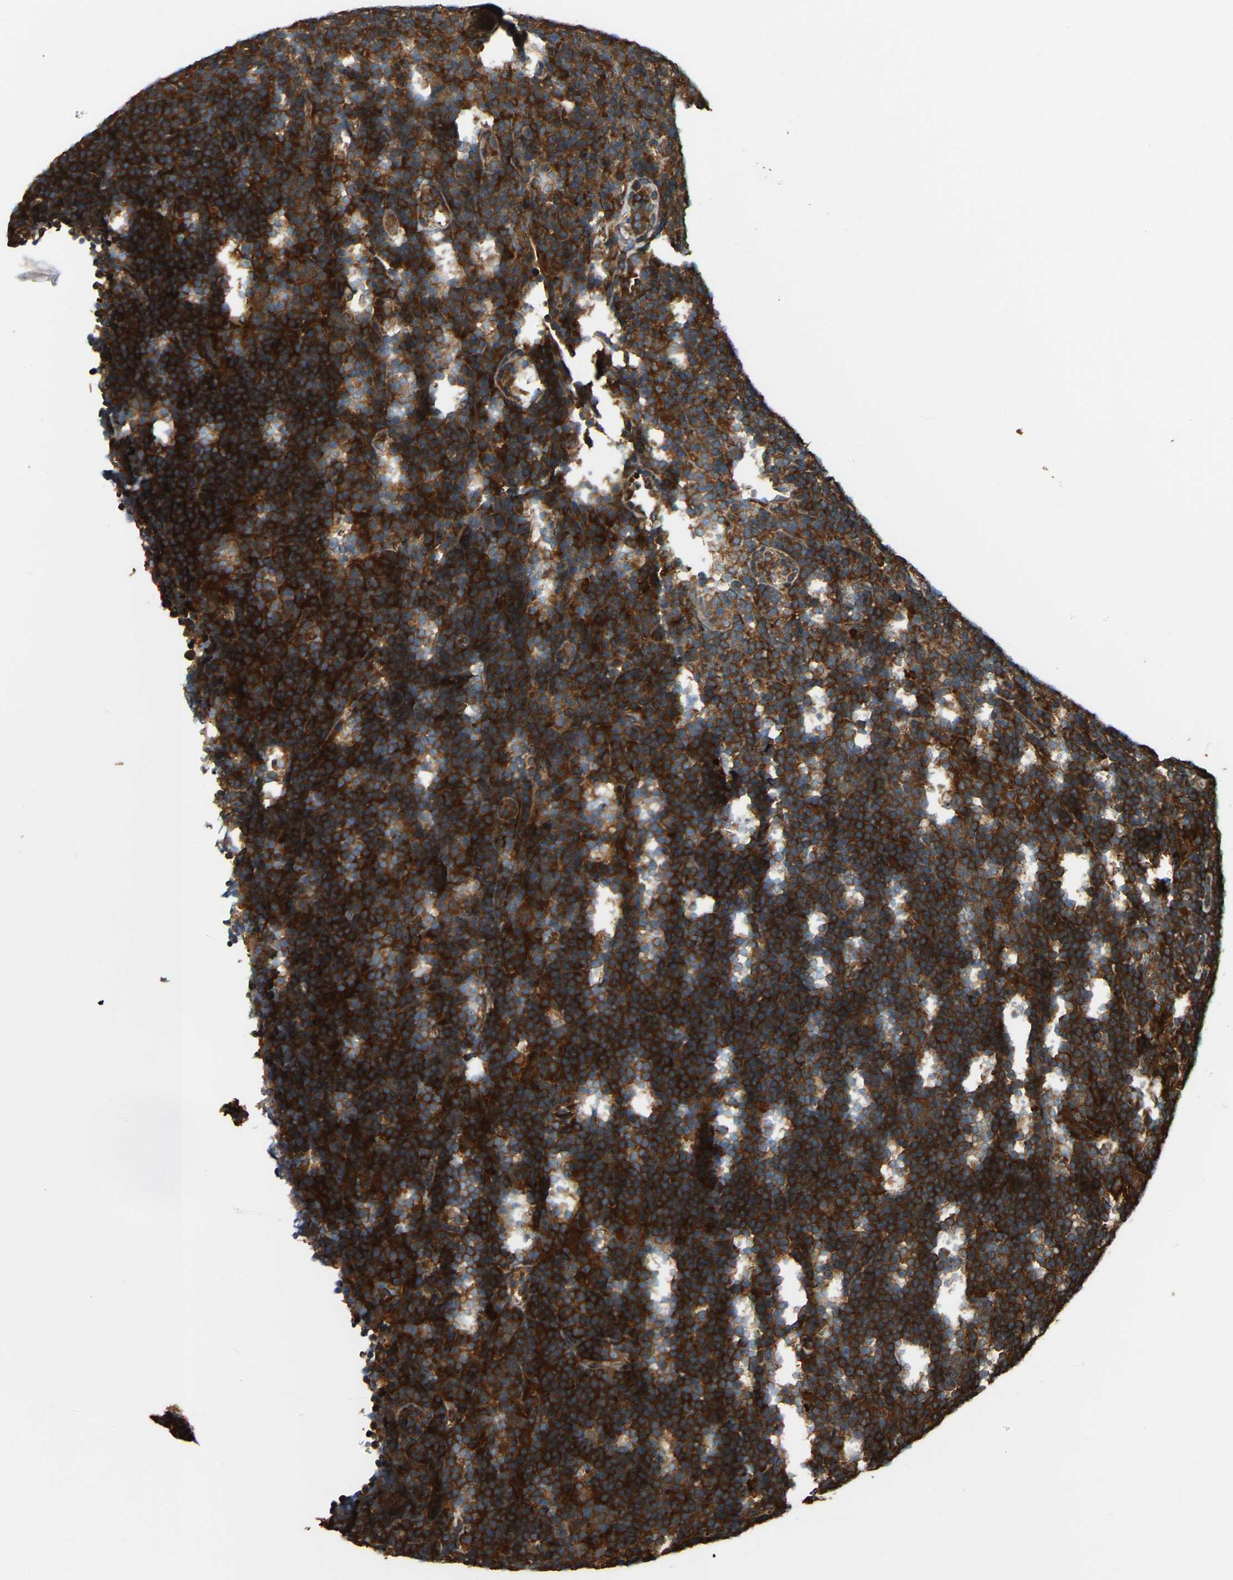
{"staining": {"intensity": "strong", "quantity": ">75%", "location": "cytoplasmic/membranous"}, "tissue": "lymphoma", "cell_type": "Tumor cells", "image_type": "cancer", "snomed": [{"axis": "morphology", "description": "Hodgkin's disease, NOS"}, {"axis": "topography", "description": "Lymph node"}], "caption": "Hodgkin's disease tissue demonstrates strong cytoplasmic/membranous positivity in approximately >75% of tumor cells, visualized by immunohistochemistry.", "gene": "SAMD9L", "patient": {"sex": "female", "age": 57}}